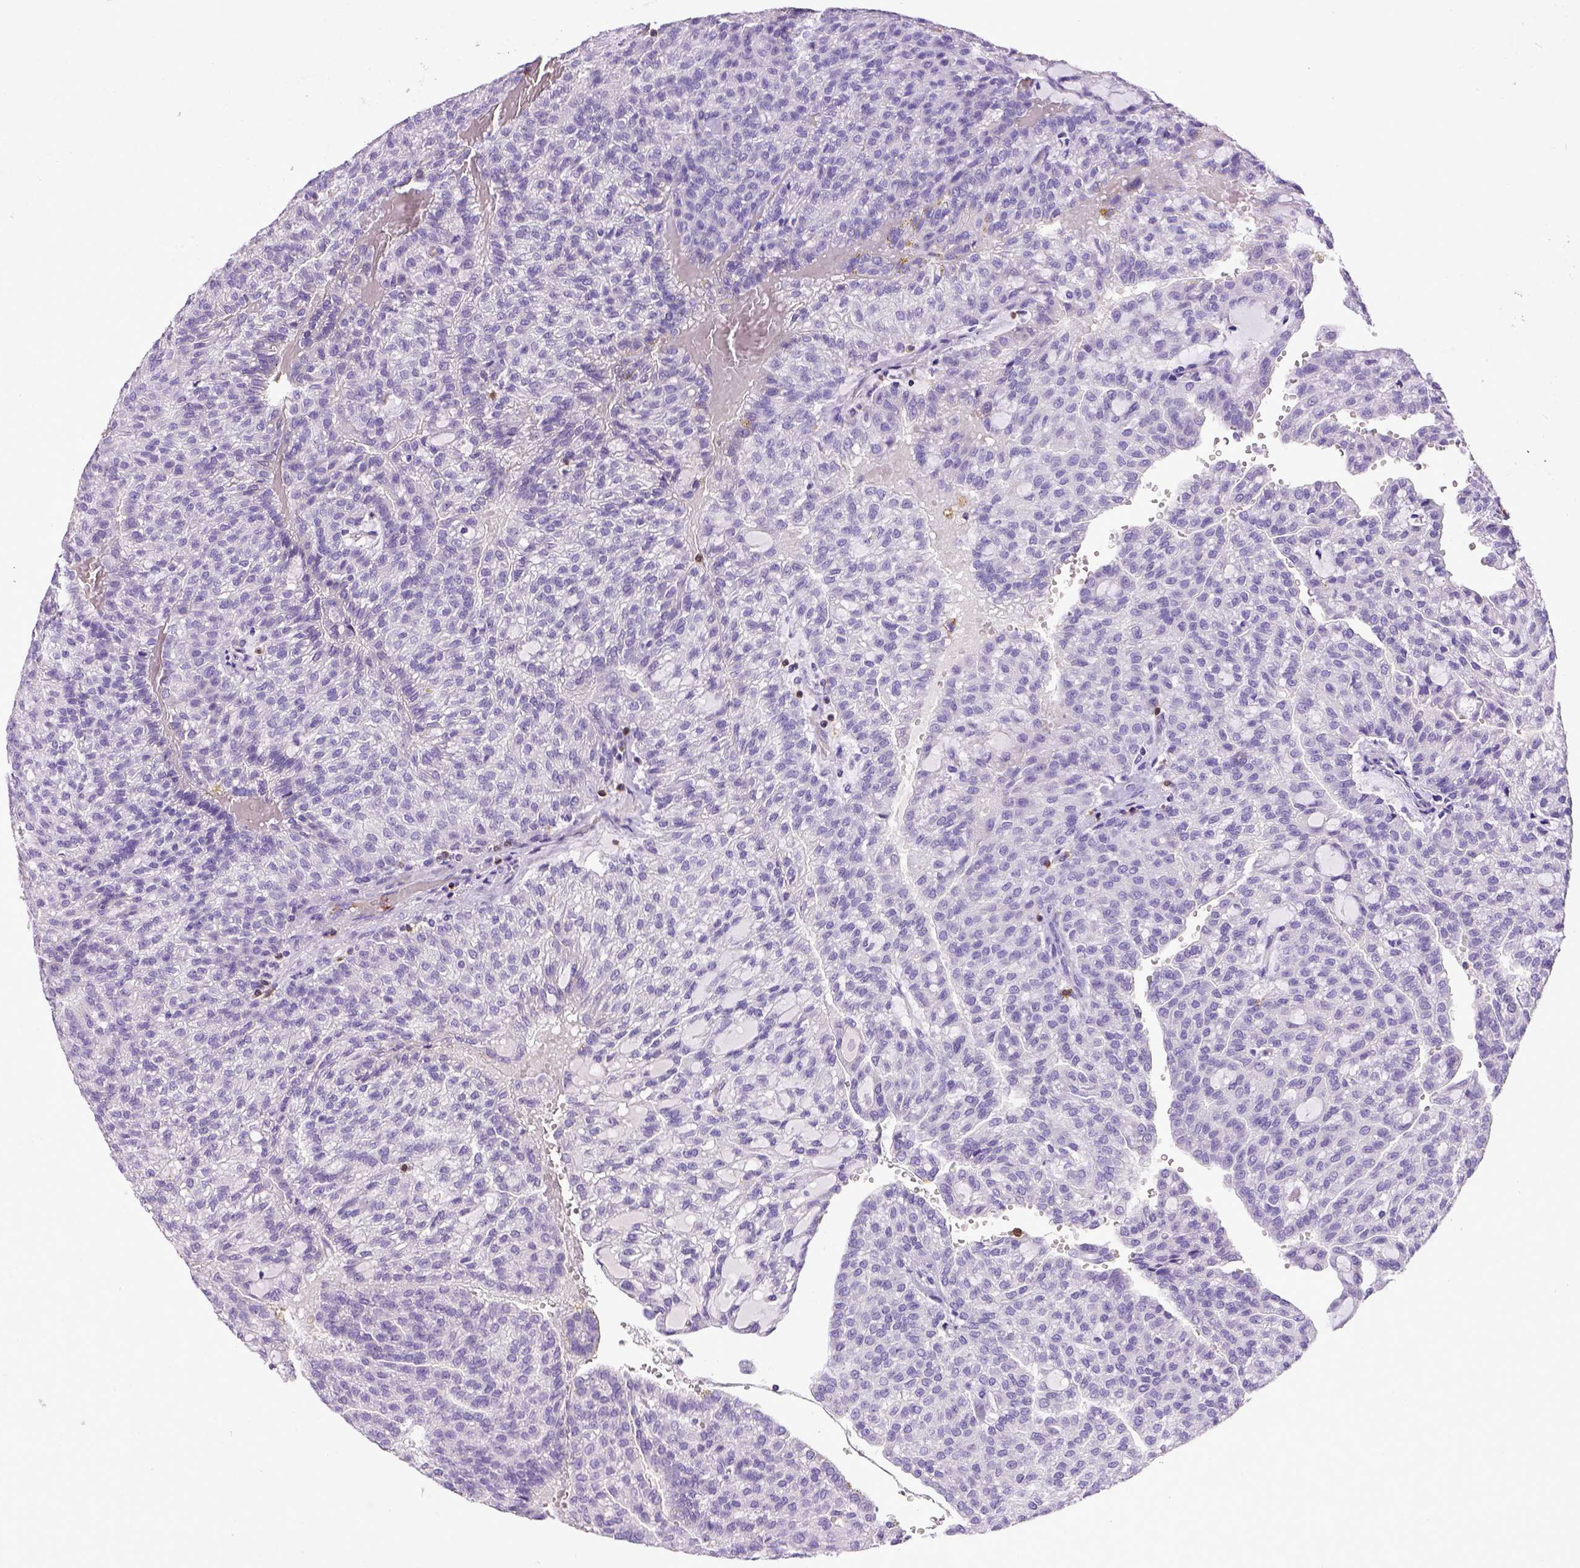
{"staining": {"intensity": "negative", "quantity": "none", "location": "none"}, "tissue": "renal cancer", "cell_type": "Tumor cells", "image_type": "cancer", "snomed": [{"axis": "morphology", "description": "Adenocarcinoma, NOS"}, {"axis": "topography", "description": "Kidney"}], "caption": "There is no significant staining in tumor cells of renal adenocarcinoma.", "gene": "CD3E", "patient": {"sex": "male", "age": 63}}